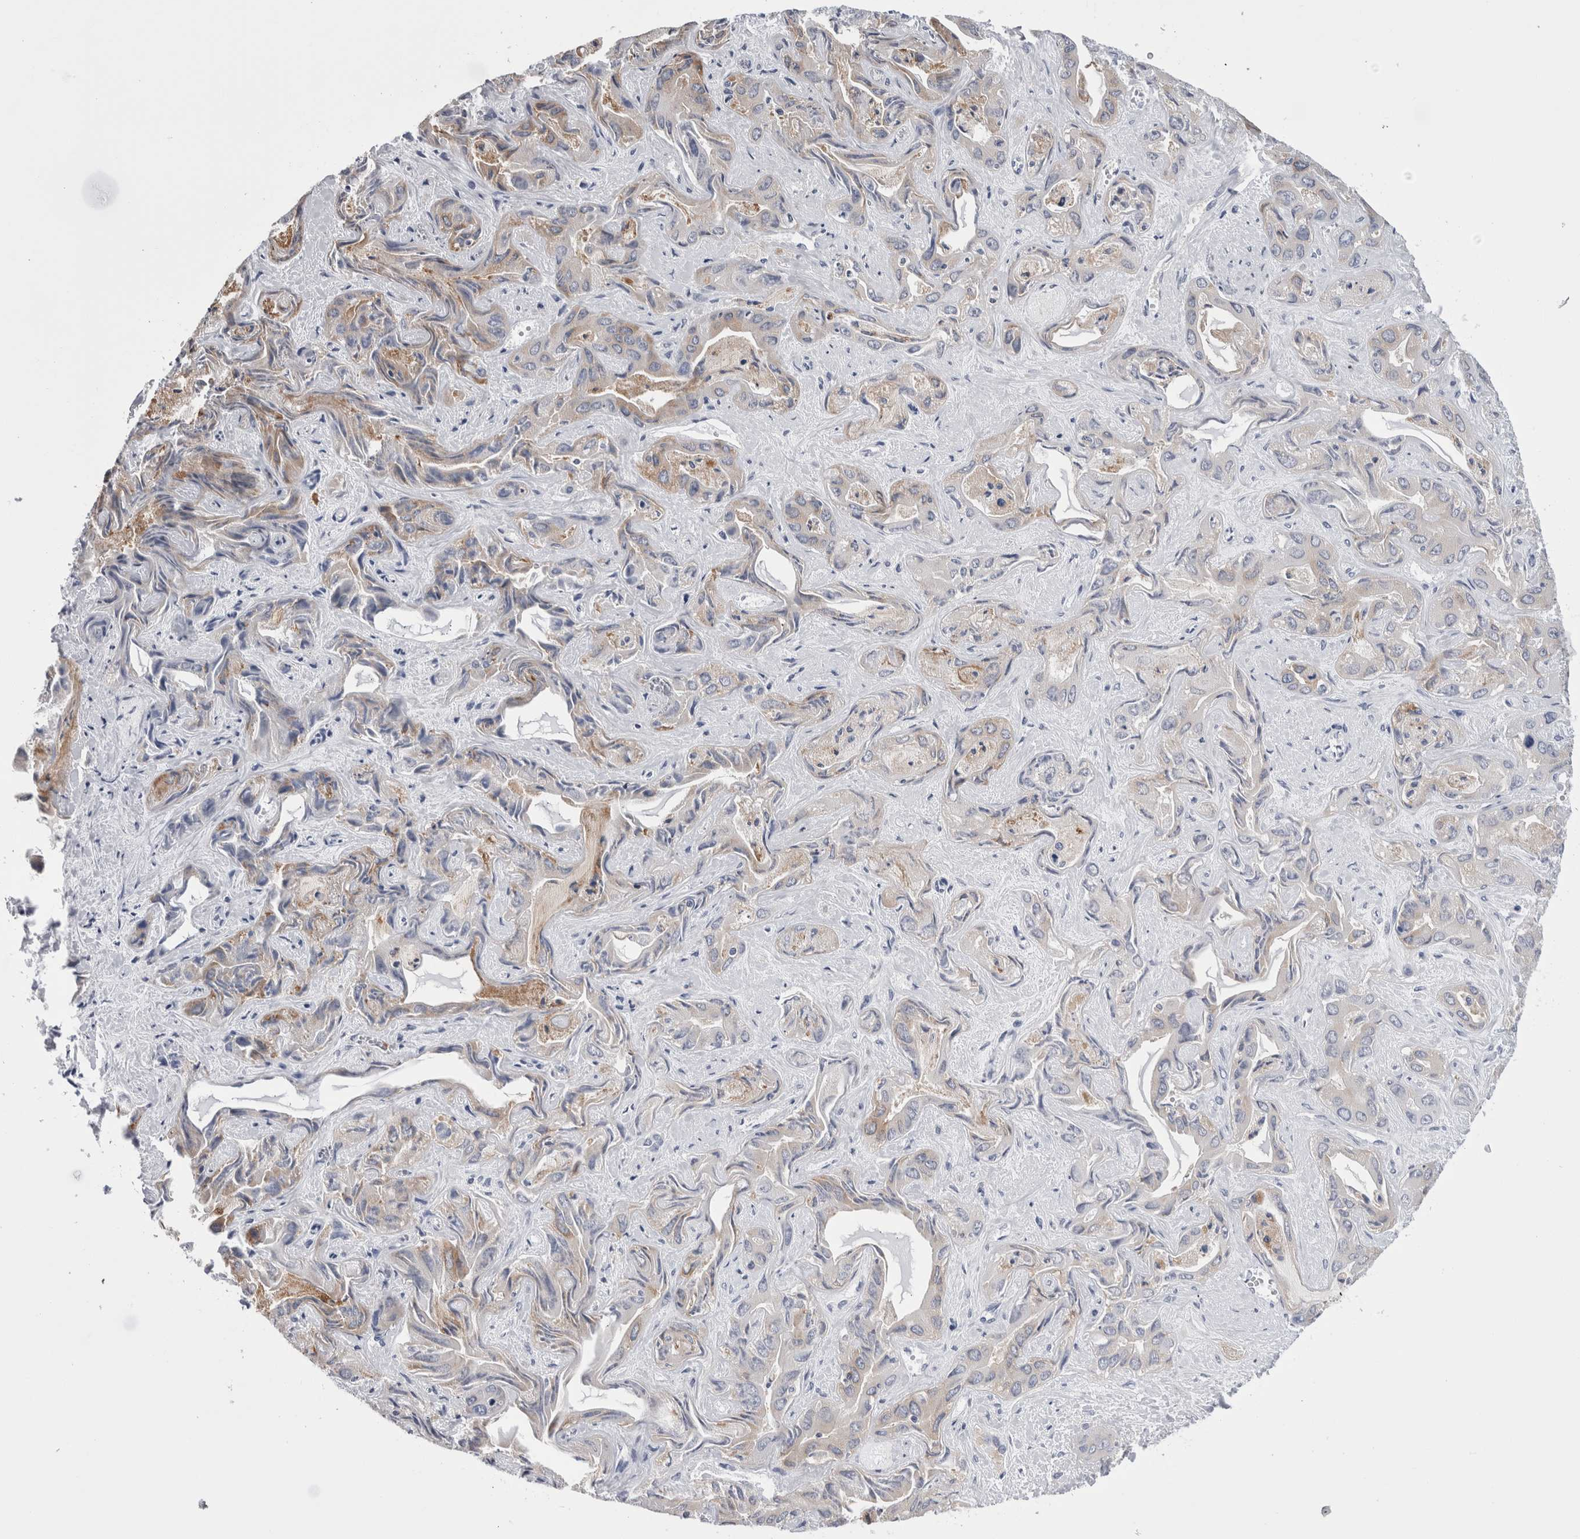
{"staining": {"intensity": "weak", "quantity": "<25%", "location": "cytoplasmic/membranous"}, "tissue": "liver cancer", "cell_type": "Tumor cells", "image_type": "cancer", "snomed": [{"axis": "morphology", "description": "Cholangiocarcinoma"}, {"axis": "topography", "description": "Liver"}], "caption": "Tumor cells are negative for brown protein staining in cholangiocarcinoma (liver).", "gene": "DCTN6", "patient": {"sex": "female", "age": 52}}